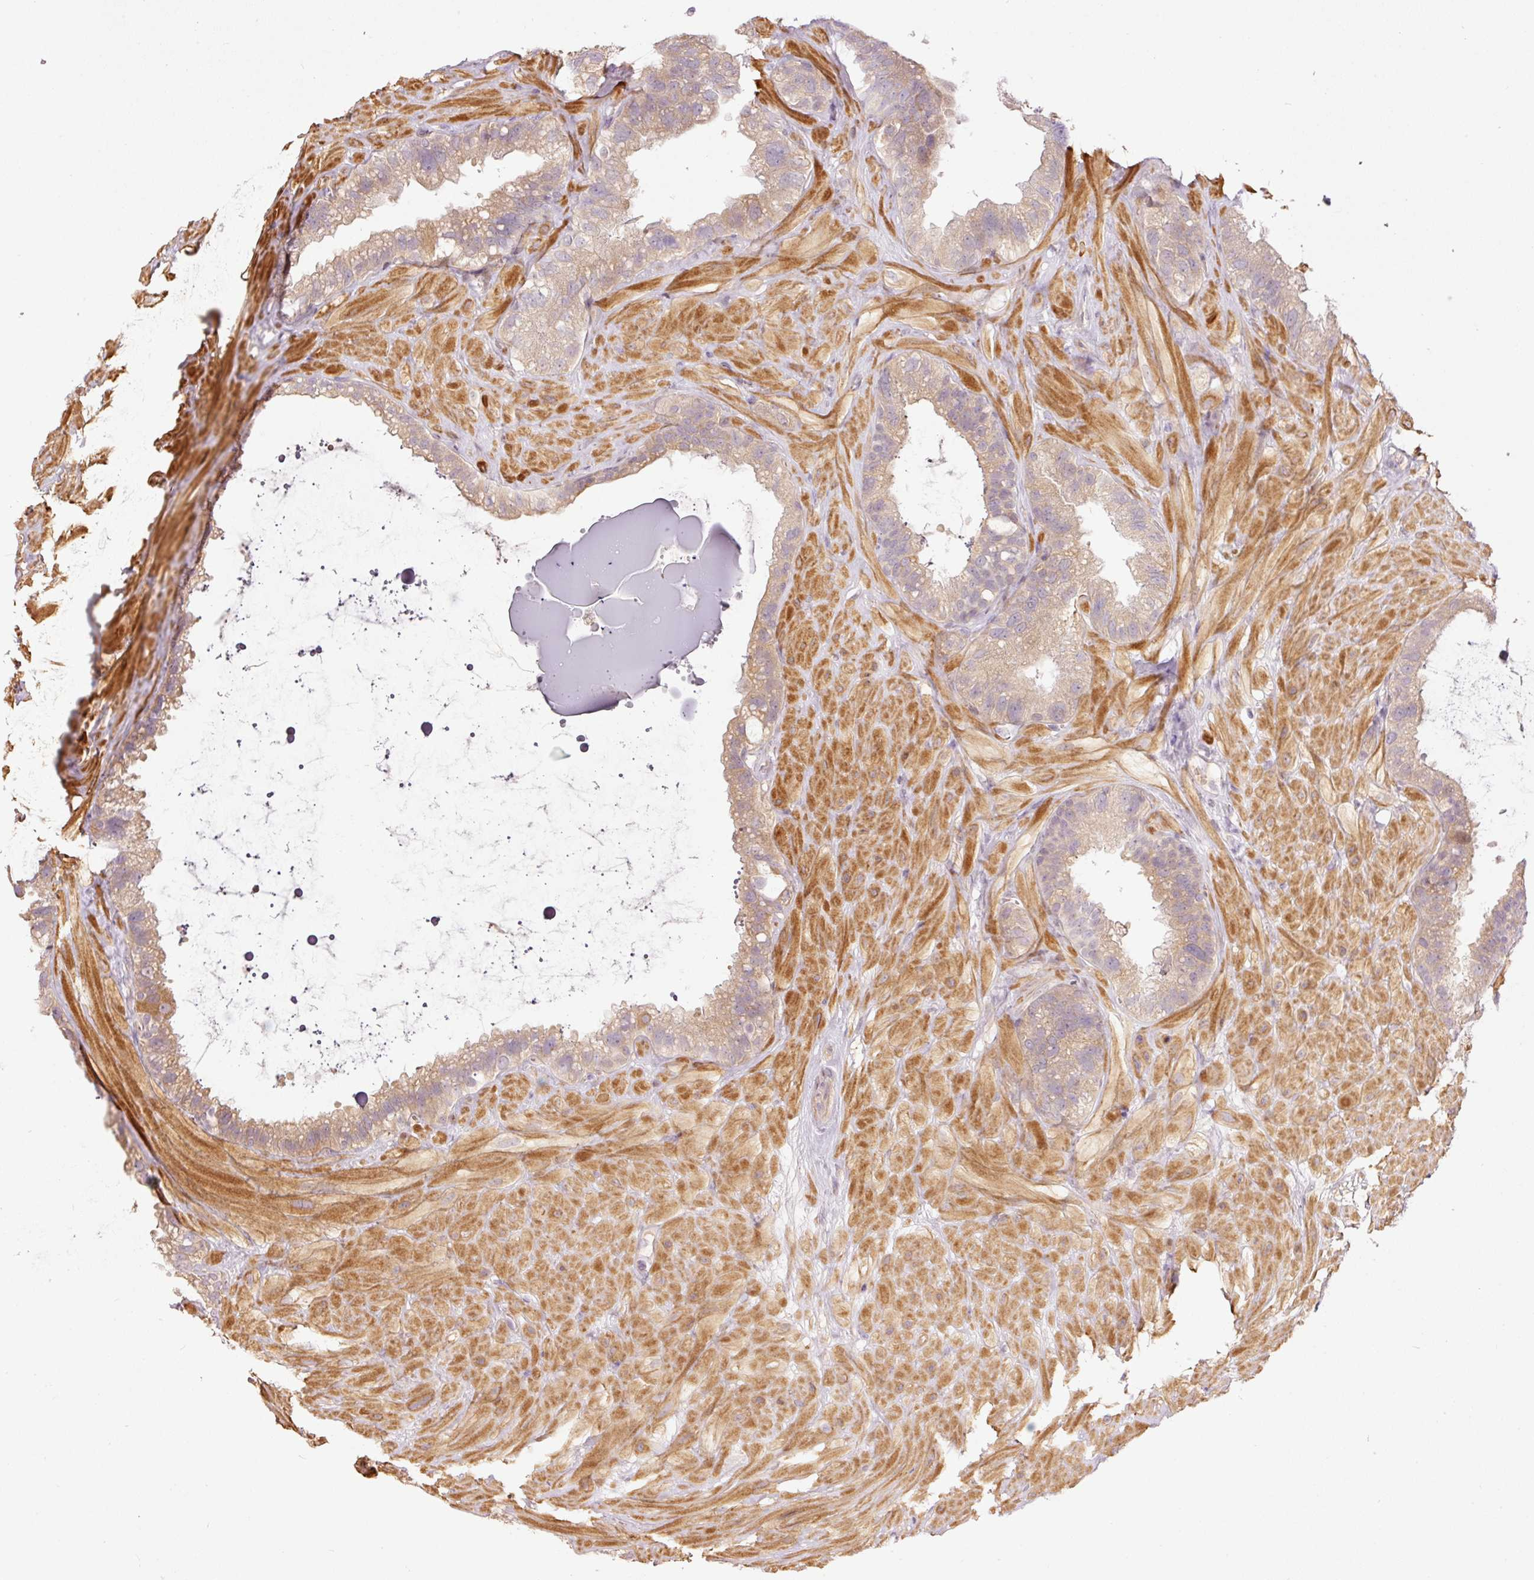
{"staining": {"intensity": "moderate", "quantity": "<25%", "location": "cytoplasmic/membranous"}, "tissue": "seminal vesicle", "cell_type": "Glandular cells", "image_type": "normal", "snomed": [{"axis": "morphology", "description": "Normal tissue, NOS"}, {"axis": "topography", "description": "Seminal veicle"}, {"axis": "topography", "description": "Peripheral nerve tissue"}], "caption": "The image shows staining of normal seminal vesicle, revealing moderate cytoplasmic/membranous protein positivity (brown color) within glandular cells.", "gene": "SLC29A3", "patient": {"sex": "male", "age": 76}}